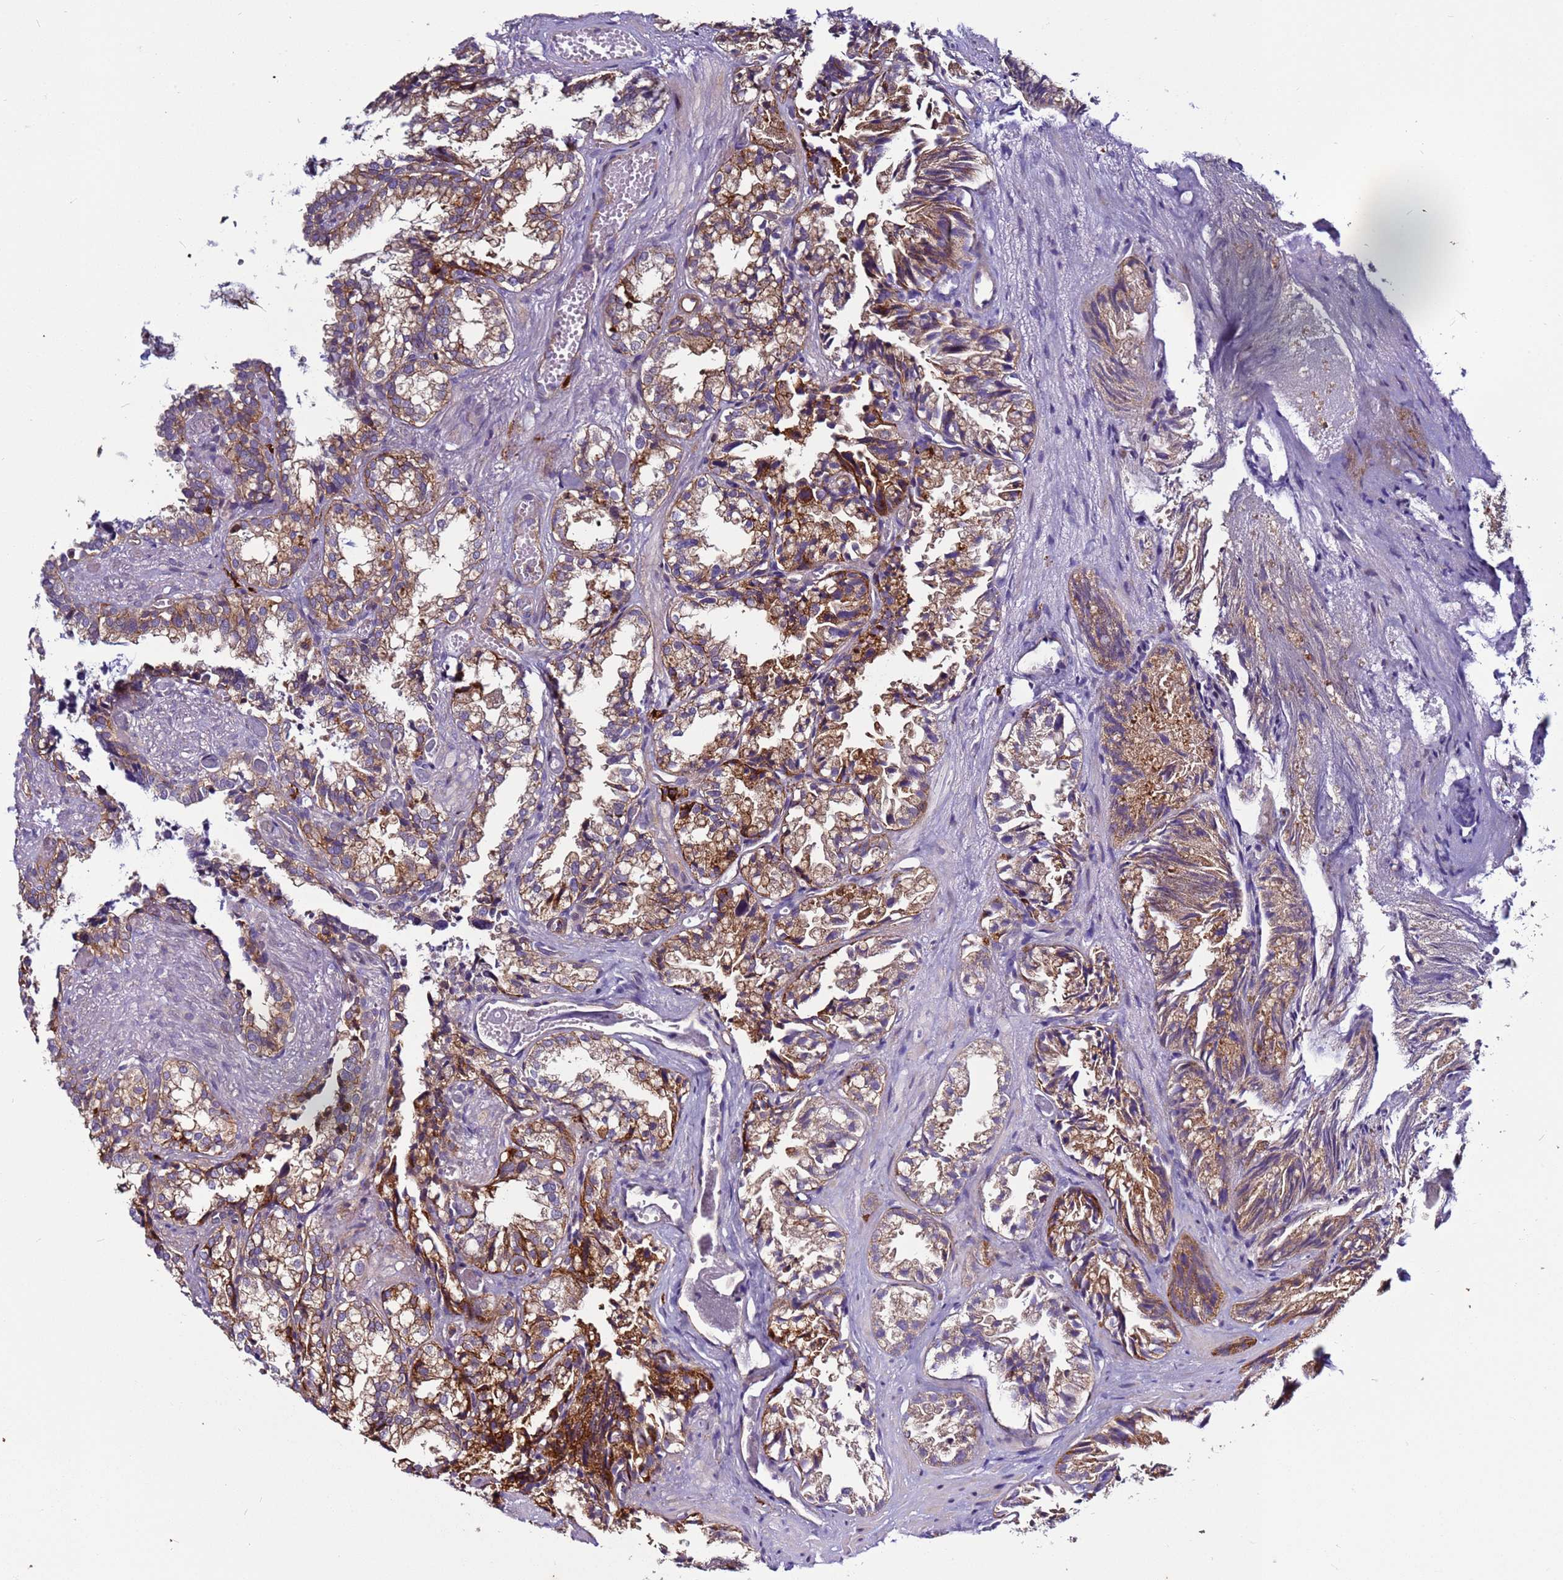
{"staining": {"intensity": "moderate", "quantity": ">75%", "location": "cytoplasmic/membranous"}, "tissue": "seminal vesicle", "cell_type": "Glandular cells", "image_type": "normal", "snomed": [{"axis": "morphology", "description": "Normal tissue, NOS"}, {"axis": "topography", "description": "Prostate"}, {"axis": "topography", "description": "Seminal veicle"}], "caption": "A histopathology image of seminal vesicle stained for a protein demonstrates moderate cytoplasmic/membranous brown staining in glandular cells.", "gene": "EFCAB8", "patient": {"sex": "male", "age": 51}}